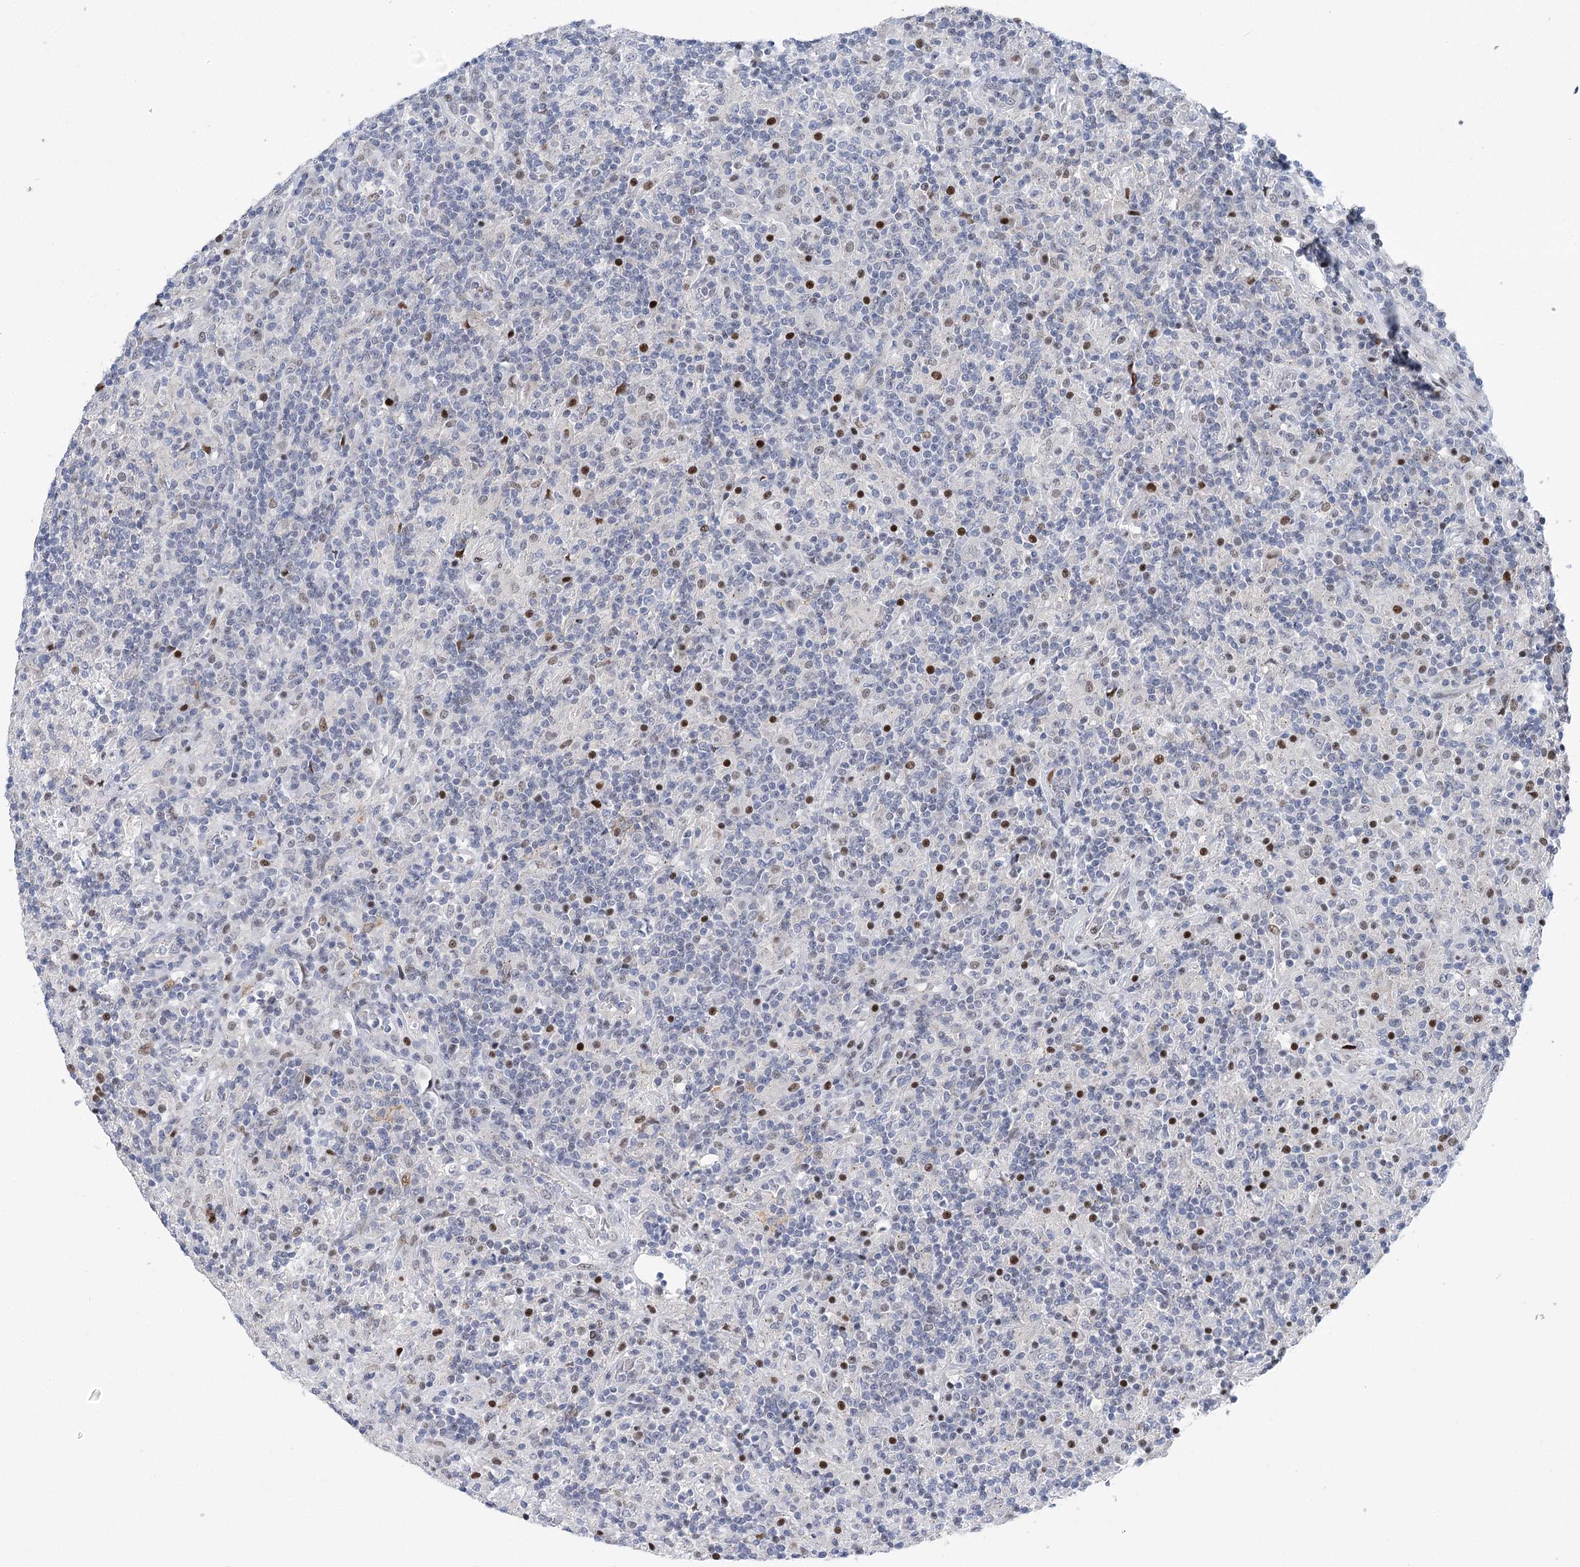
{"staining": {"intensity": "weak", "quantity": "<25%", "location": "nuclear"}, "tissue": "lymphoma", "cell_type": "Tumor cells", "image_type": "cancer", "snomed": [{"axis": "morphology", "description": "Hodgkin's disease, NOS"}, {"axis": "topography", "description": "Lymph node"}], "caption": "This is a histopathology image of immunohistochemistry (IHC) staining of Hodgkin's disease, which shows no expression in tumor cells.", "gene": "CAMTA1", "patient": {"sex": "male", "age": 70}}